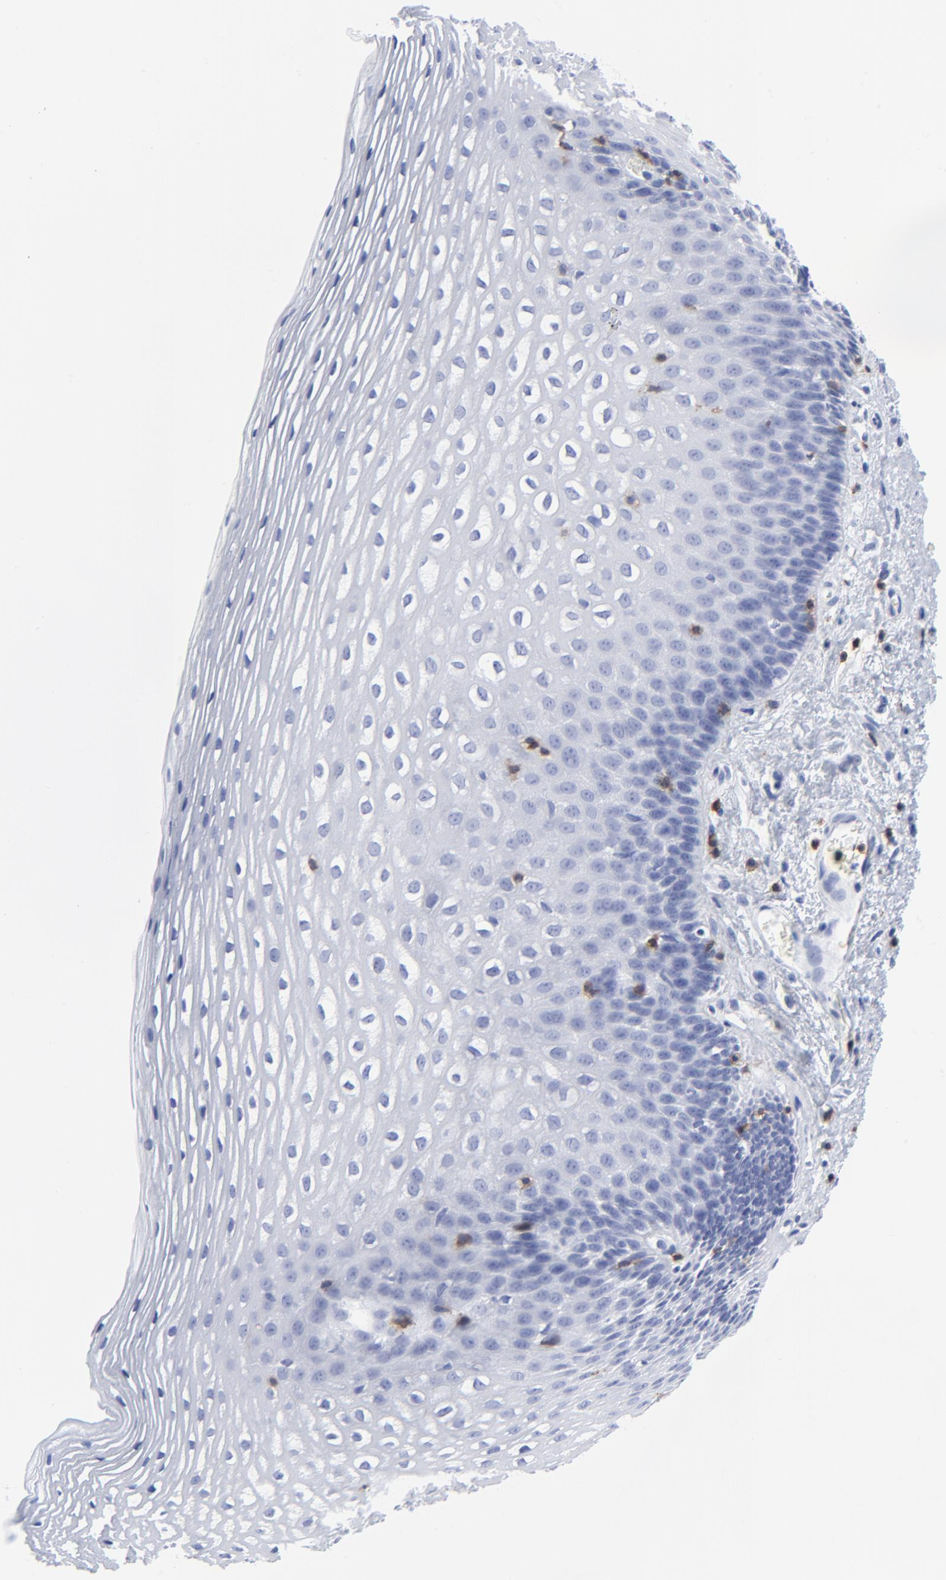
{"staining": {"intensity": "negative", "quantity": "none", "location": "none"}, "tissue": "esophagus", "cell_type": "Squamous epithelial cells", "image_type": "normal", "snomed": [{"axis": "morphology", "description": "Normal tissue, NOS"}, {"axis": "topography", "description": "Esophagus"}], "caption": "An immunohistochemistry (IHC) histopathology image of benign esophagus is shown. There is no staining in squamous epithelial cells of esophagus. Brightfield microscopy of immunohistochemistry (IHC) stained with DAB (brown) and hematoxylin (blue), captured at high magnification.", "gene": "LCK", "patient": {"sex": "female", "age": 70}}